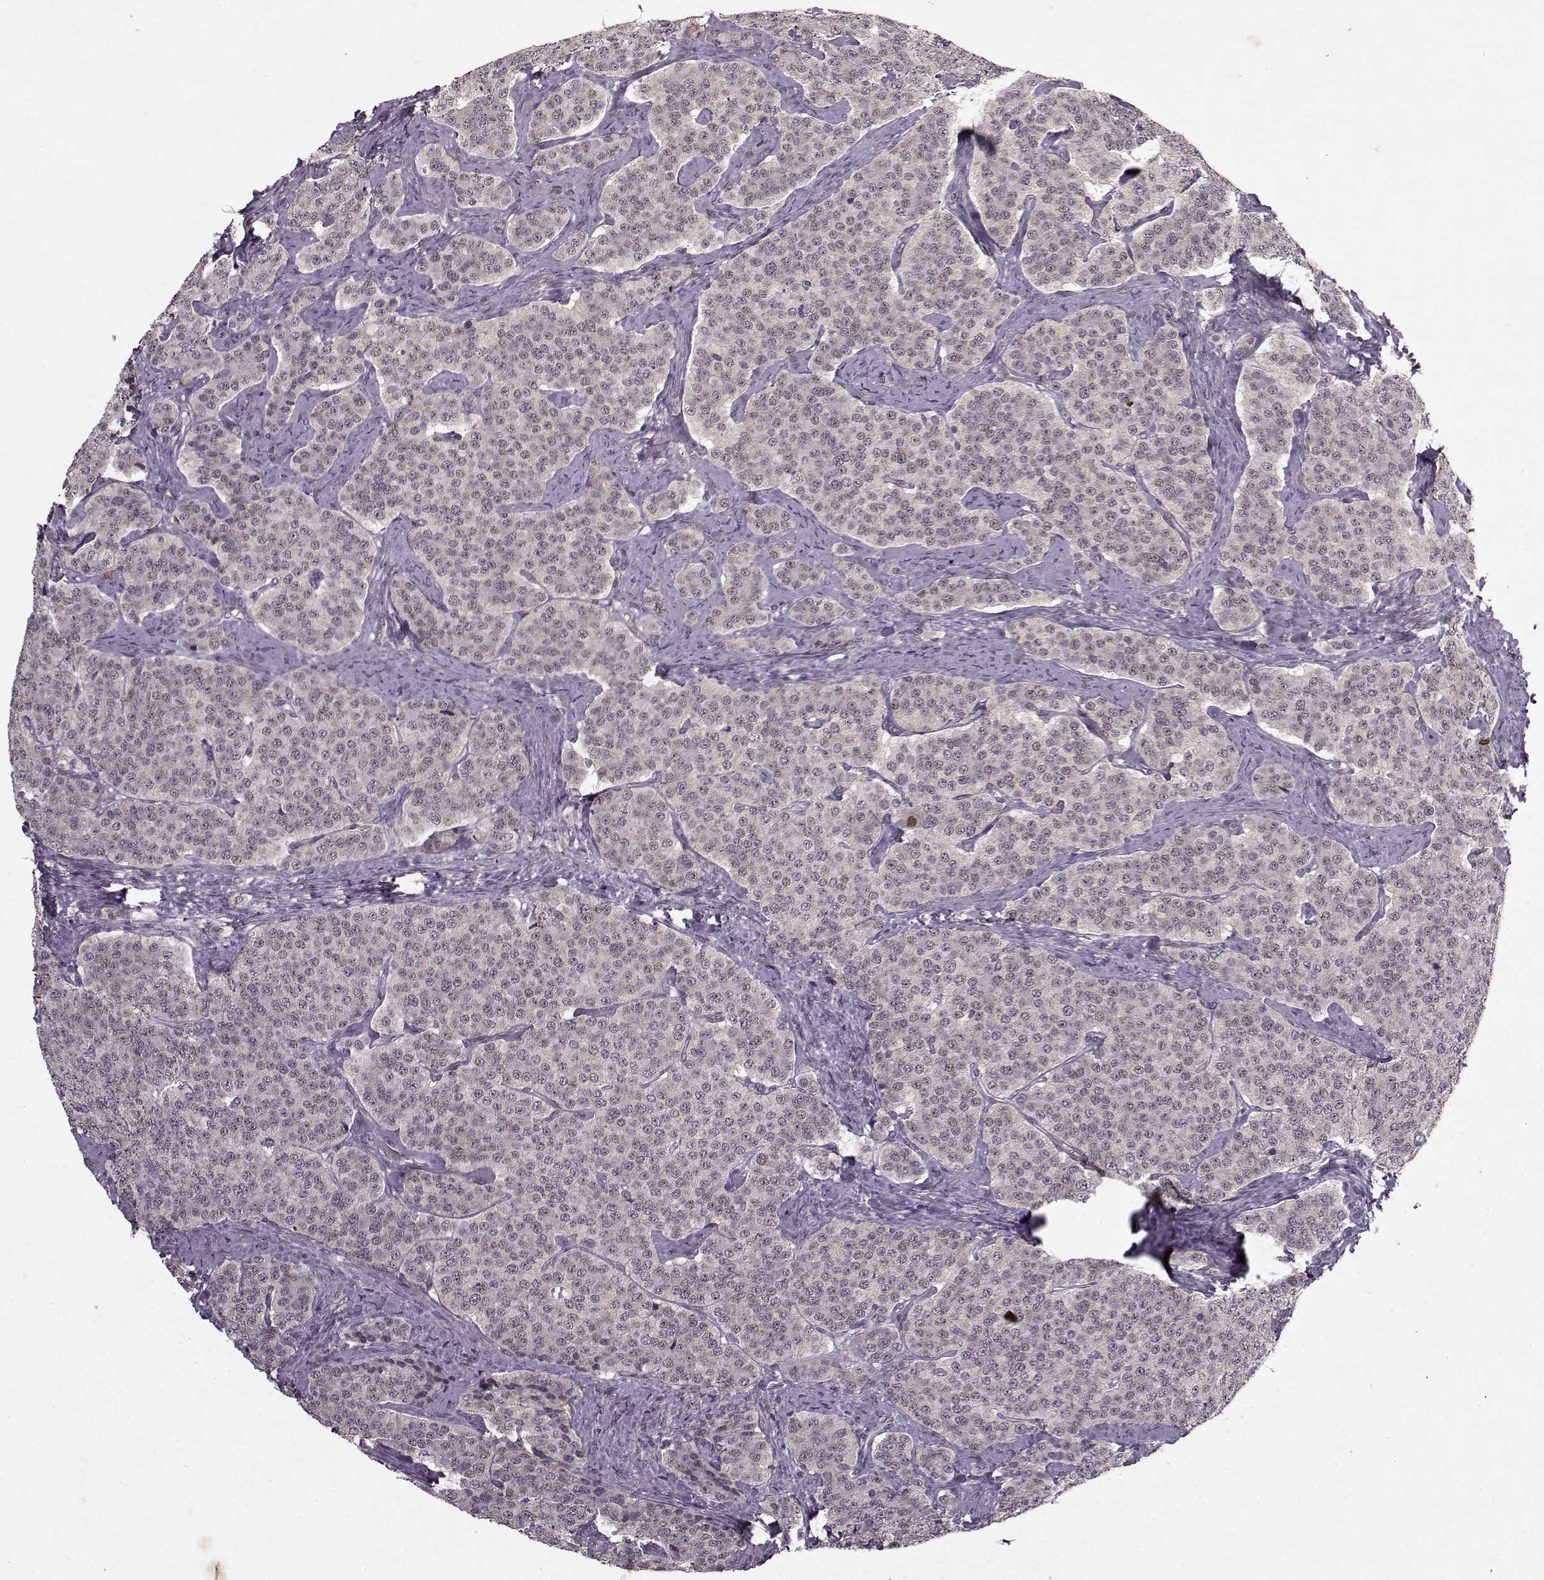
{"staining": {"intensity": "negative", "quantity": "none", "location": "none"}, "tissue": "carcinoid", "cell_type": "Tumor cells", "image_type": "cancer", "snomed": [{"axis": "morphology", "description": "Carcinoid, malignant, NOS"}, {"axis": "topography", "description": "Small intestine"}], "caption": "This histopathology image is of malignant carcinoid stained with IHC to label a protein in brown with the nuclei are counter-stained blue. There is no positivity in tumor cells.", "gene": "PSMA7", "patient": {"sex": "female", "age": 58}}